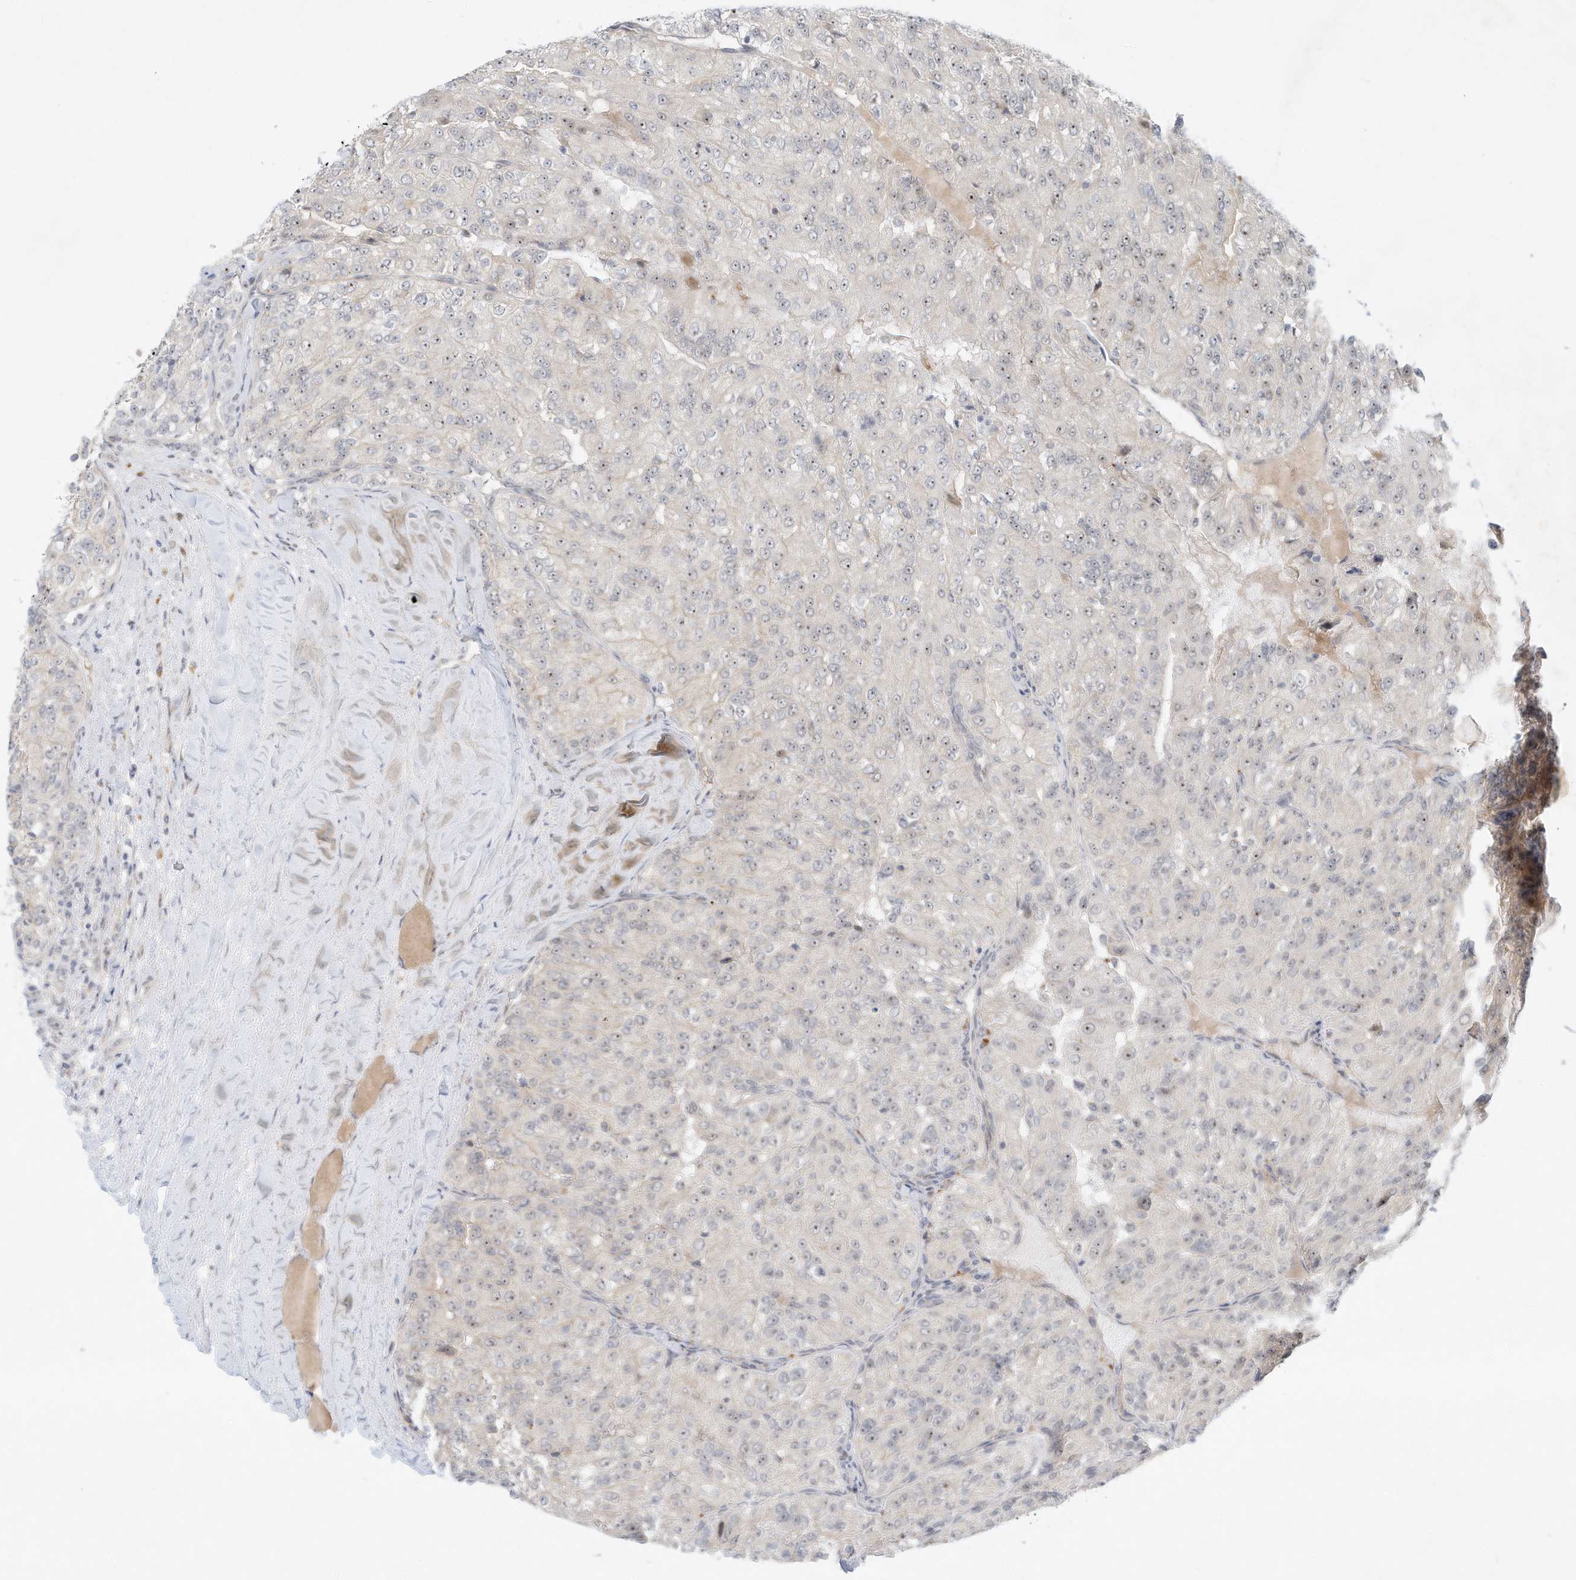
{"staining": {"intensity": "weak", "quantity": "<25%", "location": "nuclear"}, "tissue": "renal cancer", "cell_type": "Tumor cells", "image_type": "cancer", "snomed": [{"axis": "morphology", "description": "Adenocarcinoma, NOS"}, {"axis": "topography", "description": "Kidney"}], "caption": "Tumor cells are negative for protein expression in human adenocarcinoma (renal).", "gene": "PAK6", "patient": {"sex": "female", "age": 63}}